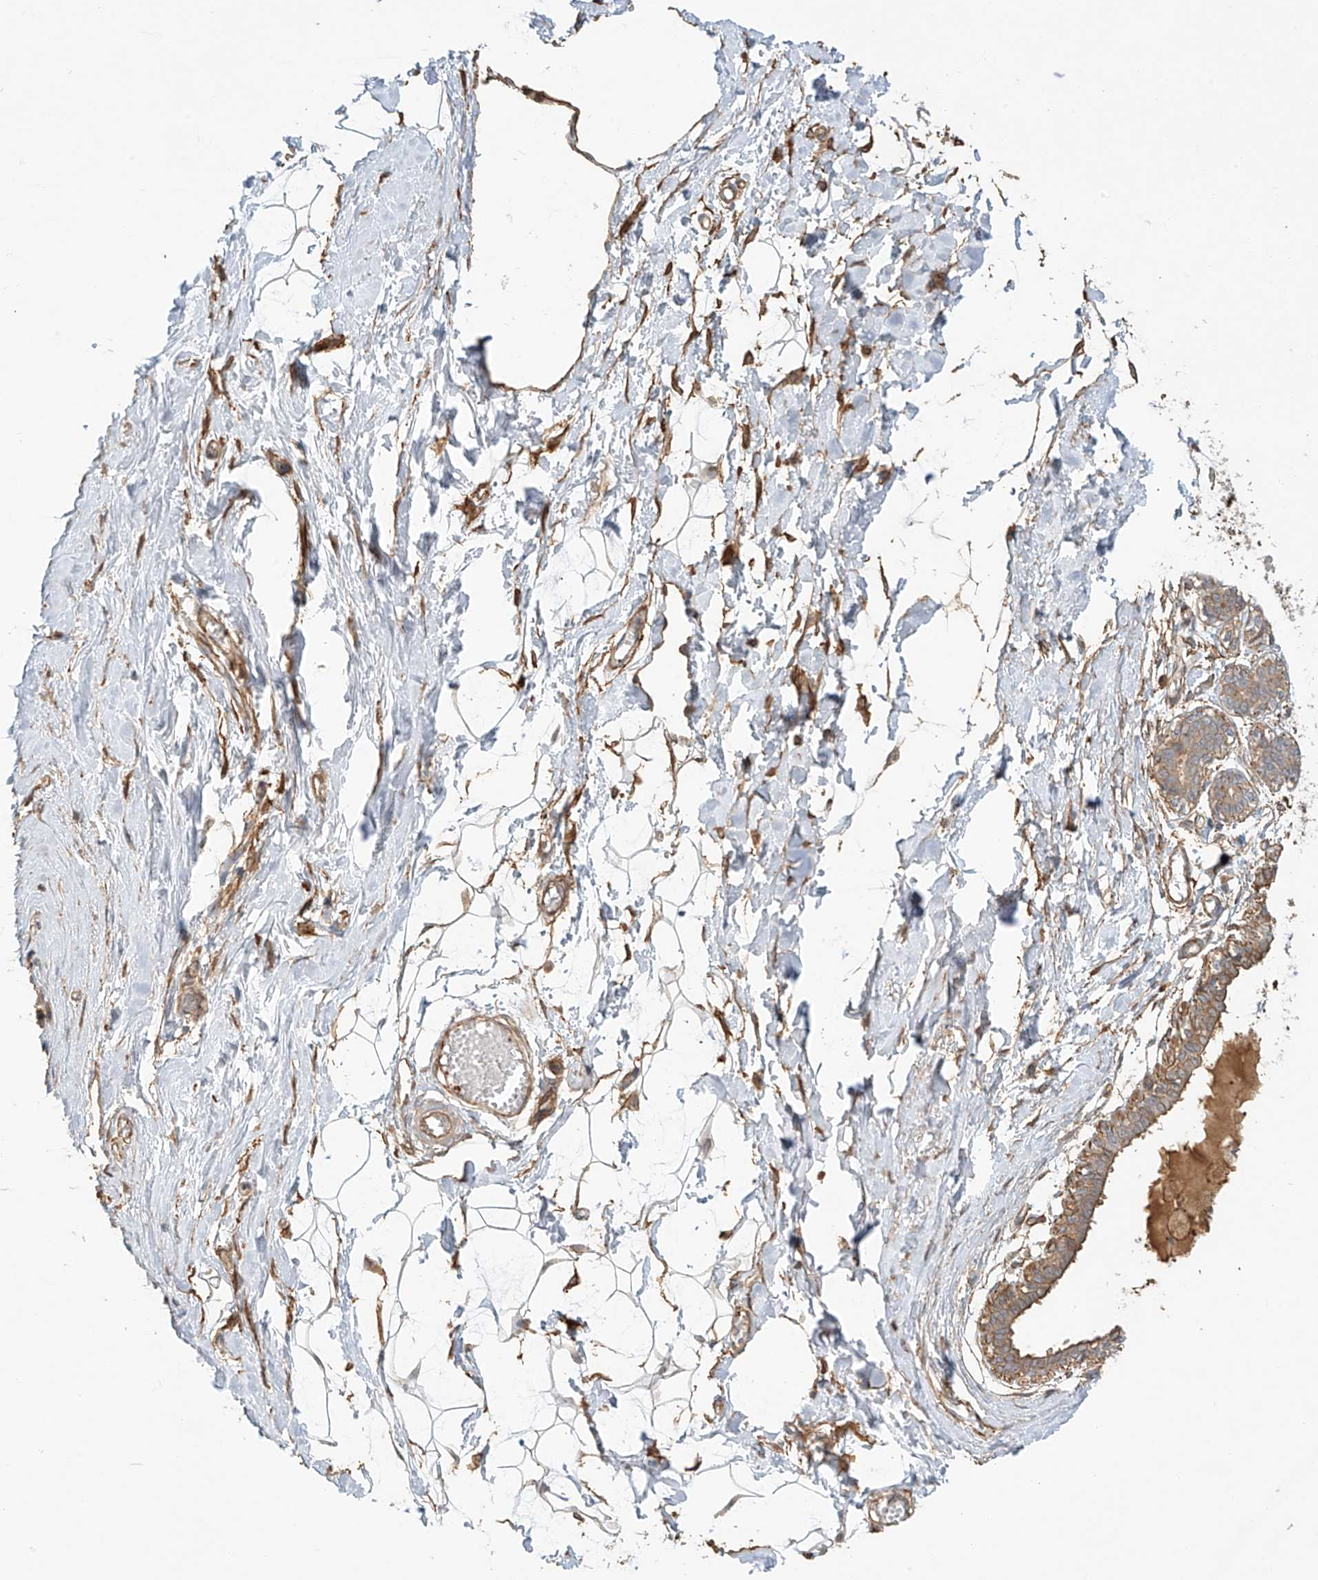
{"staining": {"intensity": "negative", "quantity": "none", "location": "none"}, "tissue": "breast", "cell_type": "Adipocytes", "image_type": "normal", "snomed": [{"axis": "morphology", "description": "Normal tissue, NOS"}, {"axis": "topography", "description": "Breast"}], "caption": "Protein analysis of normal breast reveals no significant staining in adipocytes.", "gene": "CSMD3", "patient": {"sex": "female", "age": 27}}